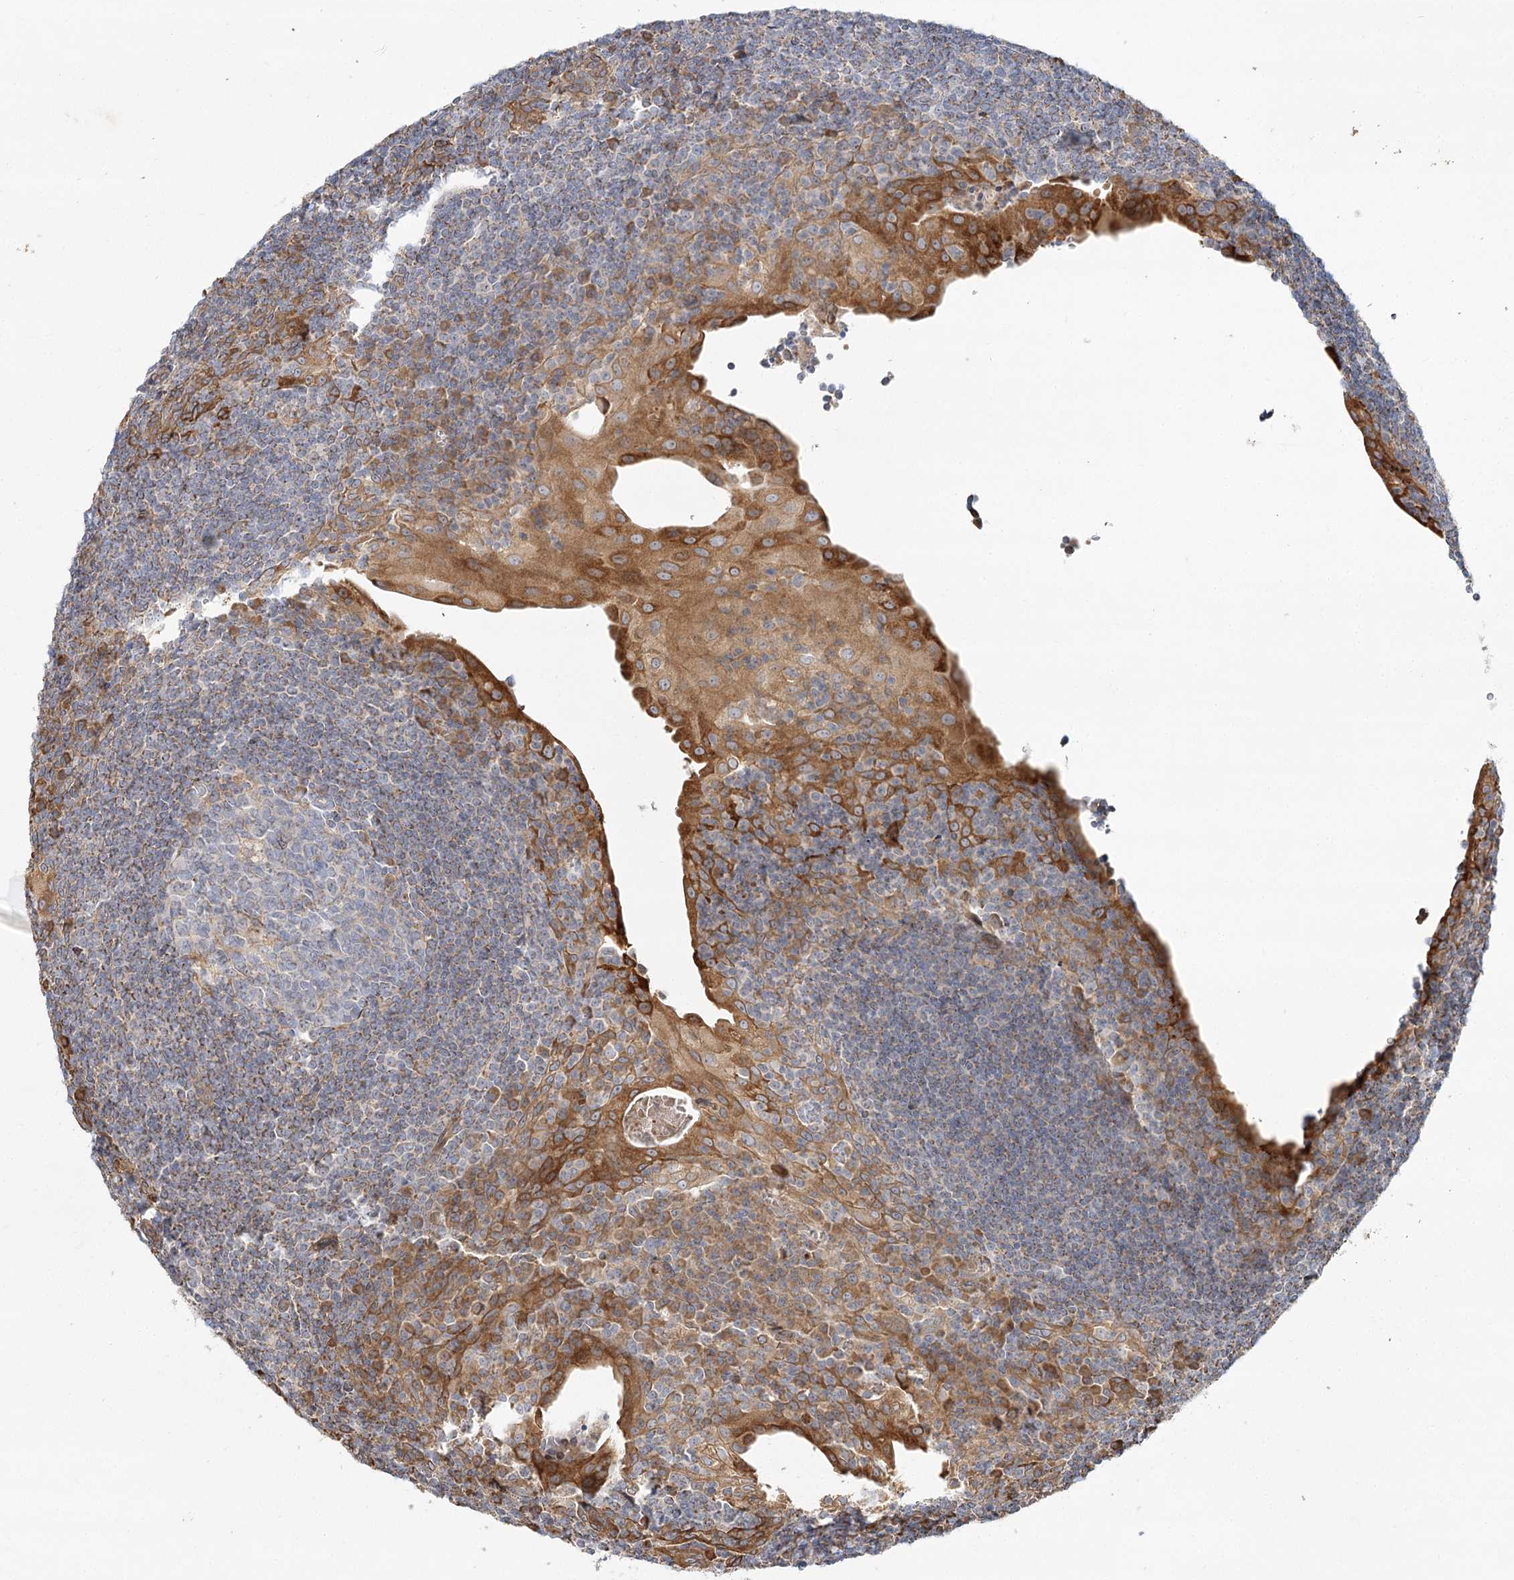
{"staining": {"intensity": "weak", "quantity": "<25%", "location": "cytoplasmic/membranous"}, "tissue": "tonsil", "cell_type": "Germinal center cells", "image_type": "normal", "snomed": [{"axis": "morphology", "description": "Normal tissue, NOS"}, {"axis": "topography", "description": "Tonsil"}], "caption": "Immunohistochemical staining of unremarkable tonsil reveals no significant positivity in germinal center cells. Brightfield microscopy of immunohistochemistry stained with DAB (3,3'-diaminobenzidine) (brown) and hematoxylin (blue), captured at high magnification.", "gene": "ZFYVE16", "patient": {"sex": "male", "age": 37}}